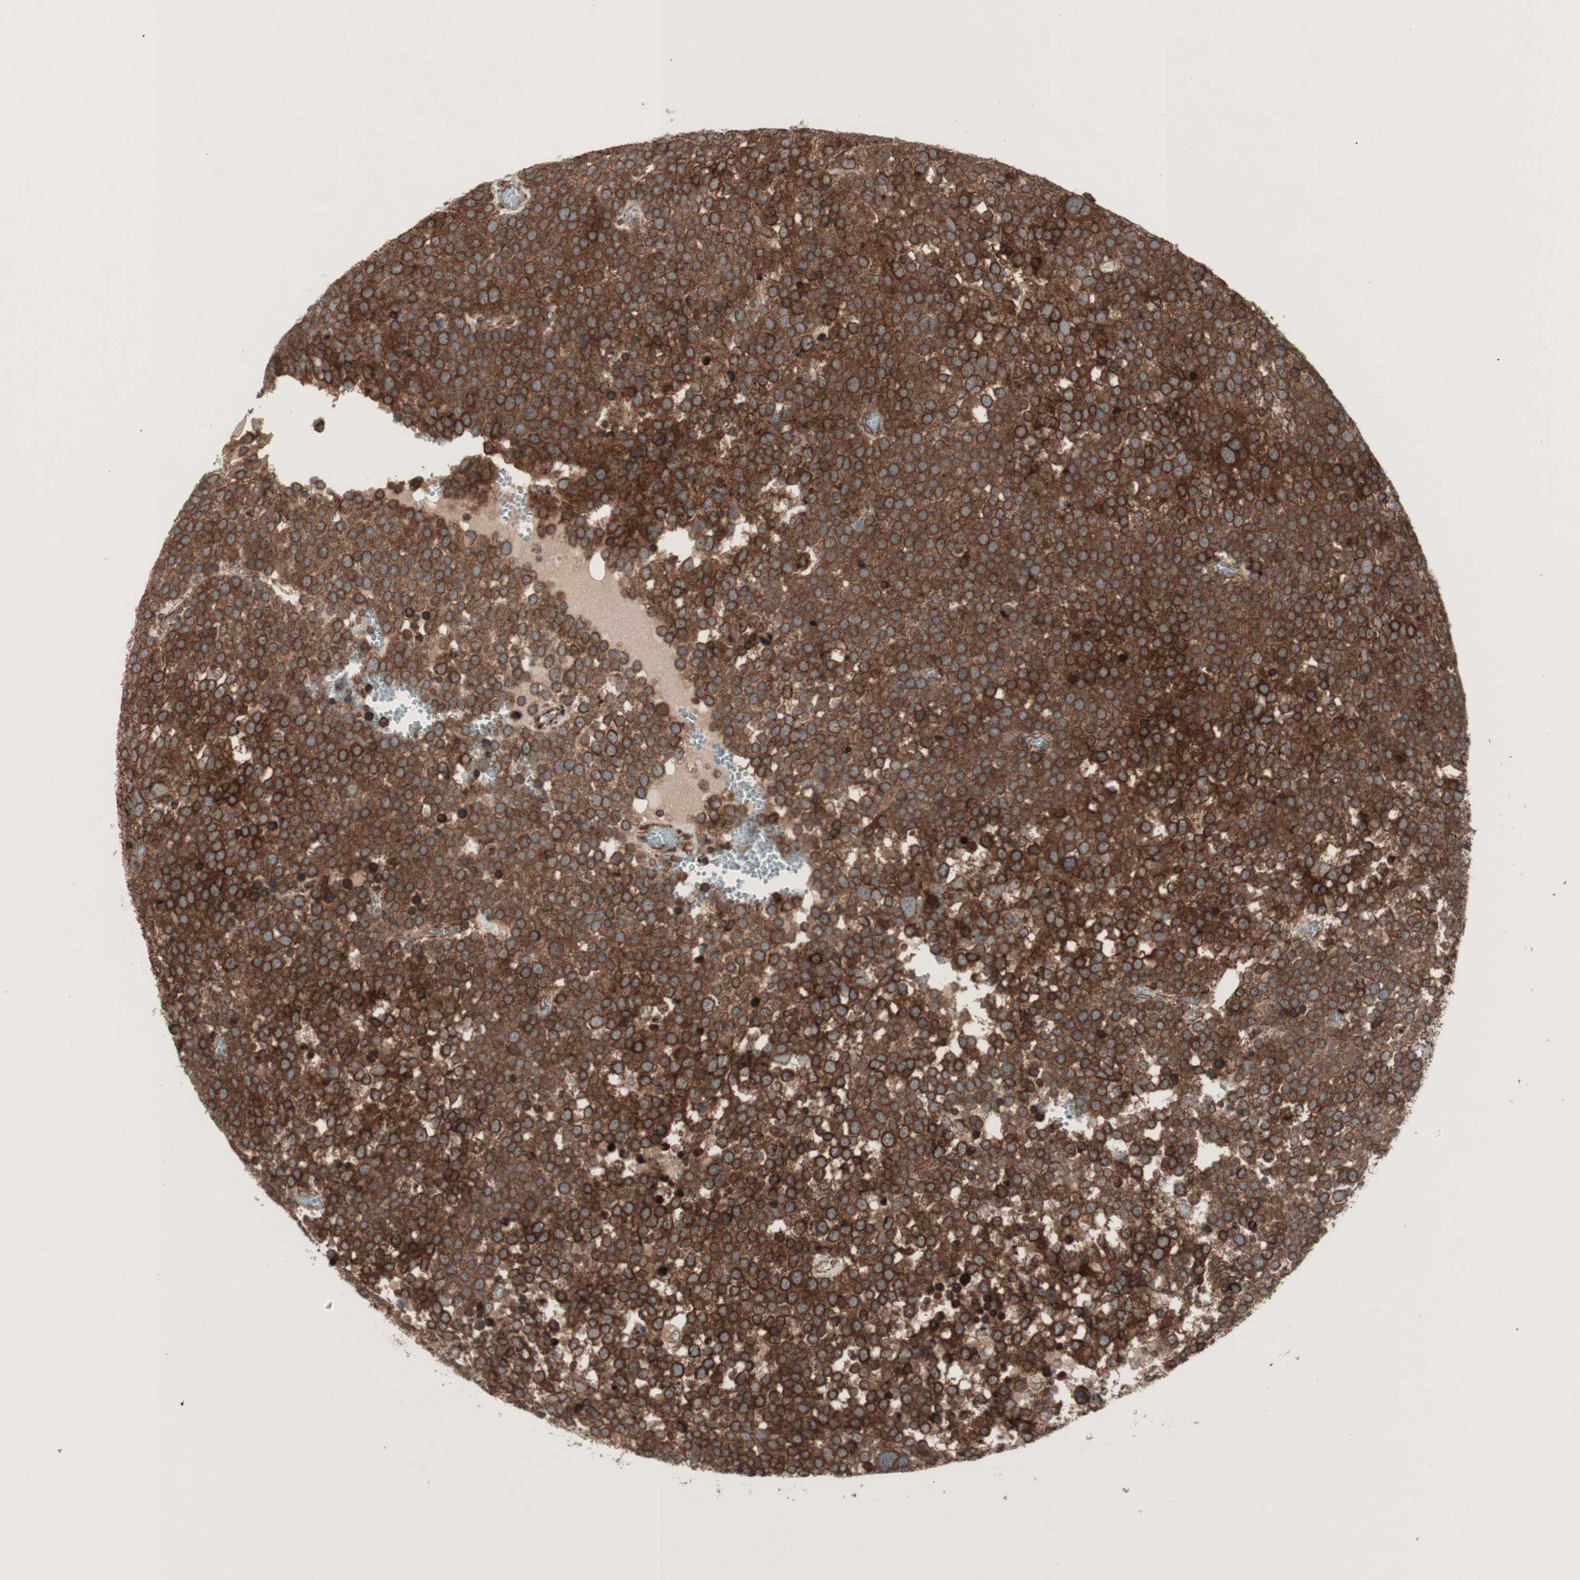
{"staining": {"intensity": "strong", "quantity": ">75%", "location": "cytoplasmic/membranous,nuclear"}, "tissue": "testis cancer", "cell_type": "Tumor cells", "image_type": "cancer", "snomed": [{"axis": "morphology", "description": "Seminoma, NOS"}, {"axis": "topography", "description": "Testis"}], "caption": "Immunohistochemical staining of human seminoma (testis) displays high levels of strong cytoplasmic/membranous and nuclear protein expression in approximately >75% of tumor cells. (DAB (3,3'-diaminobenzidine) = brown stain, brightfield microscopy at high magnification).", "gene": "NUP62", "patient": {"sex": "male", "age": 71}}